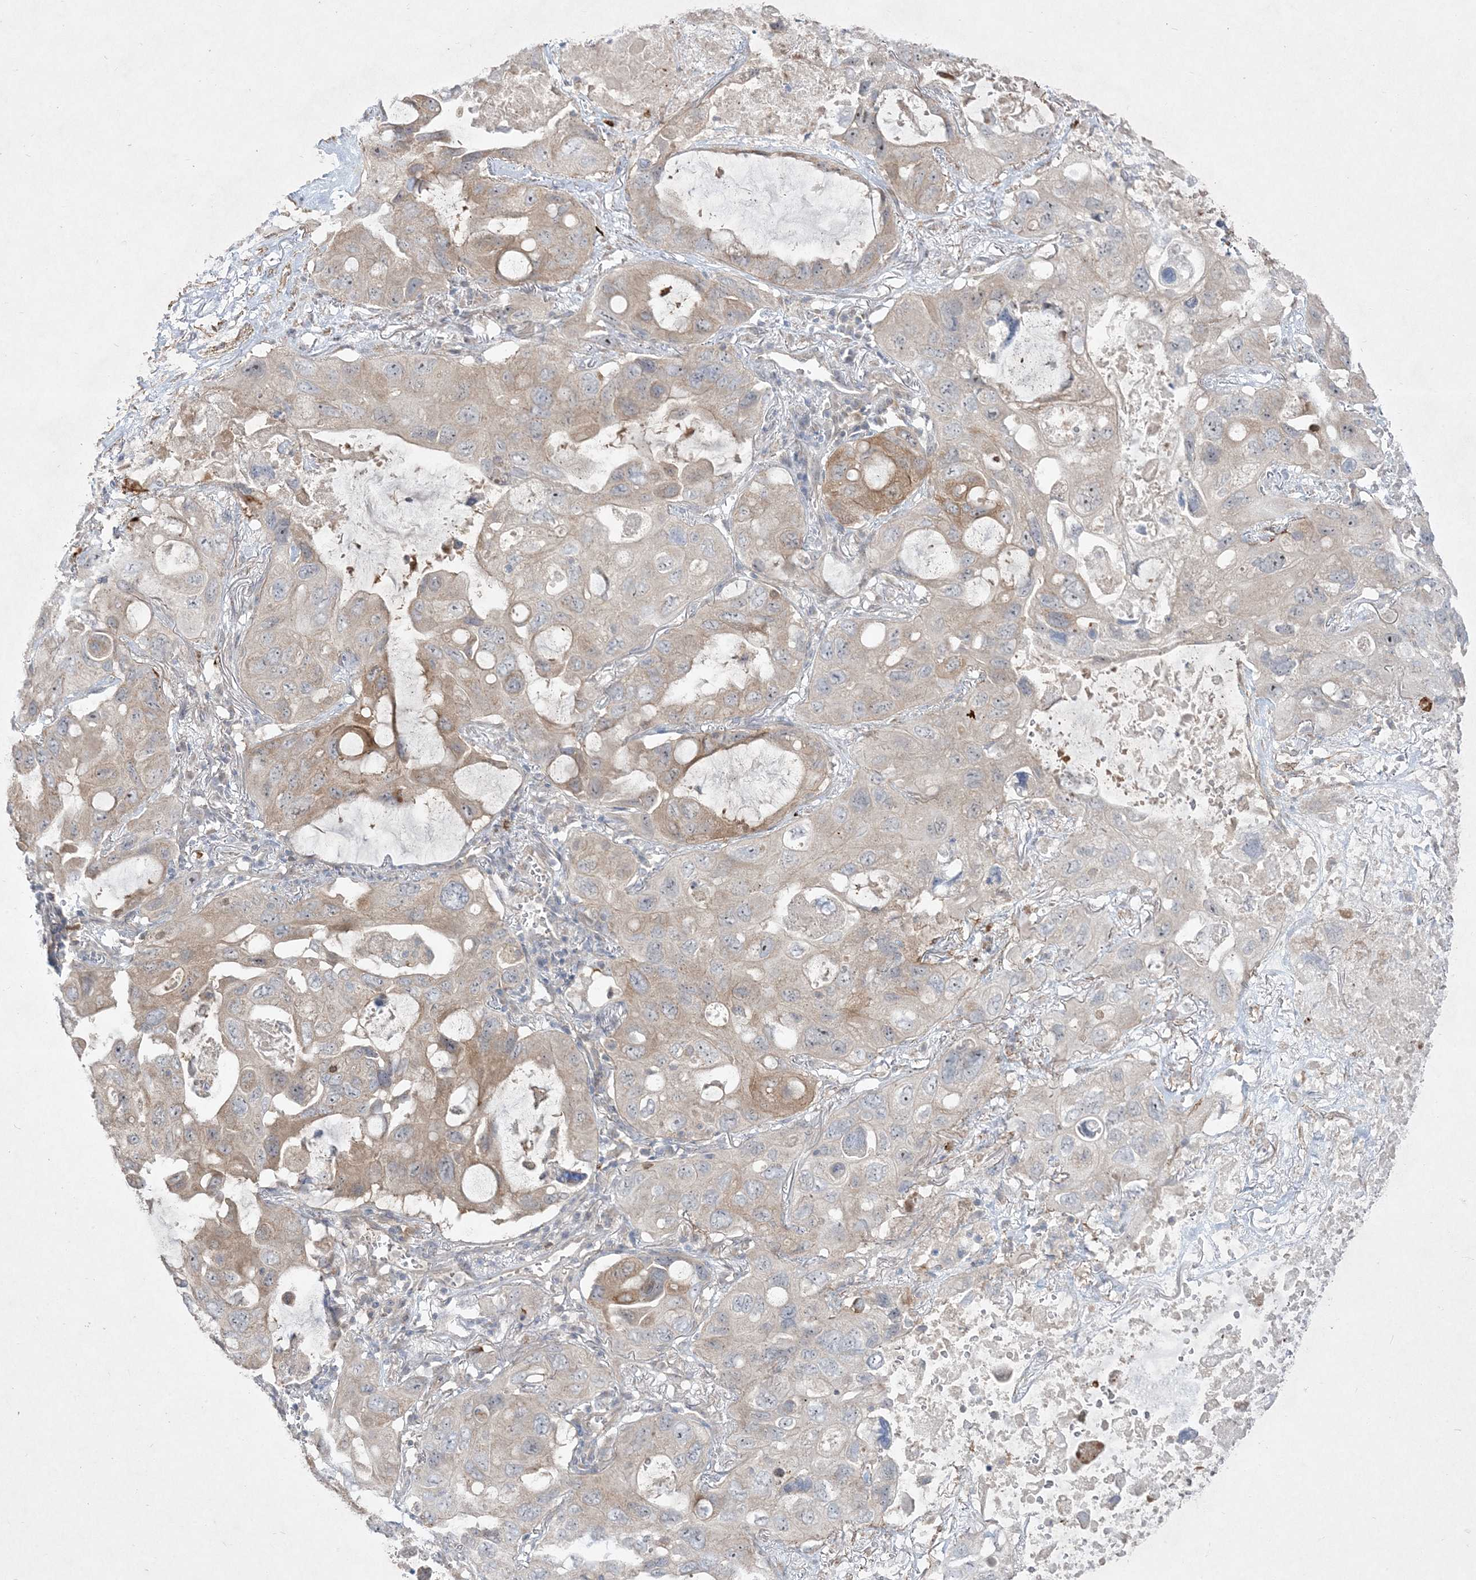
{"staining": {"intensity": "moderate", "quantity": "<25%", "location": "cytoplasmic/membranous"}, "tissue": "lung cancer", "cell_type": "Tumor cells", "image_type": "cancer", "snomed": [{"axis": "morphology", "description": "Squamous cell carcinoma, NOS"}, {"axis": "topography", "description": "Lung"}], "caption": "Immunohistochemistry histopathology image of neoplastic tissue: human lung cancer stained using immunohistochemistry exhibits low levels of moderate protein expression localized specifically in the cytoplasmic/membranous of tumor cells, appearing as a cytoplasmic/membranous brown color.", "gene": "CLNK", "patient": {"sex": "female", "age": 73}}